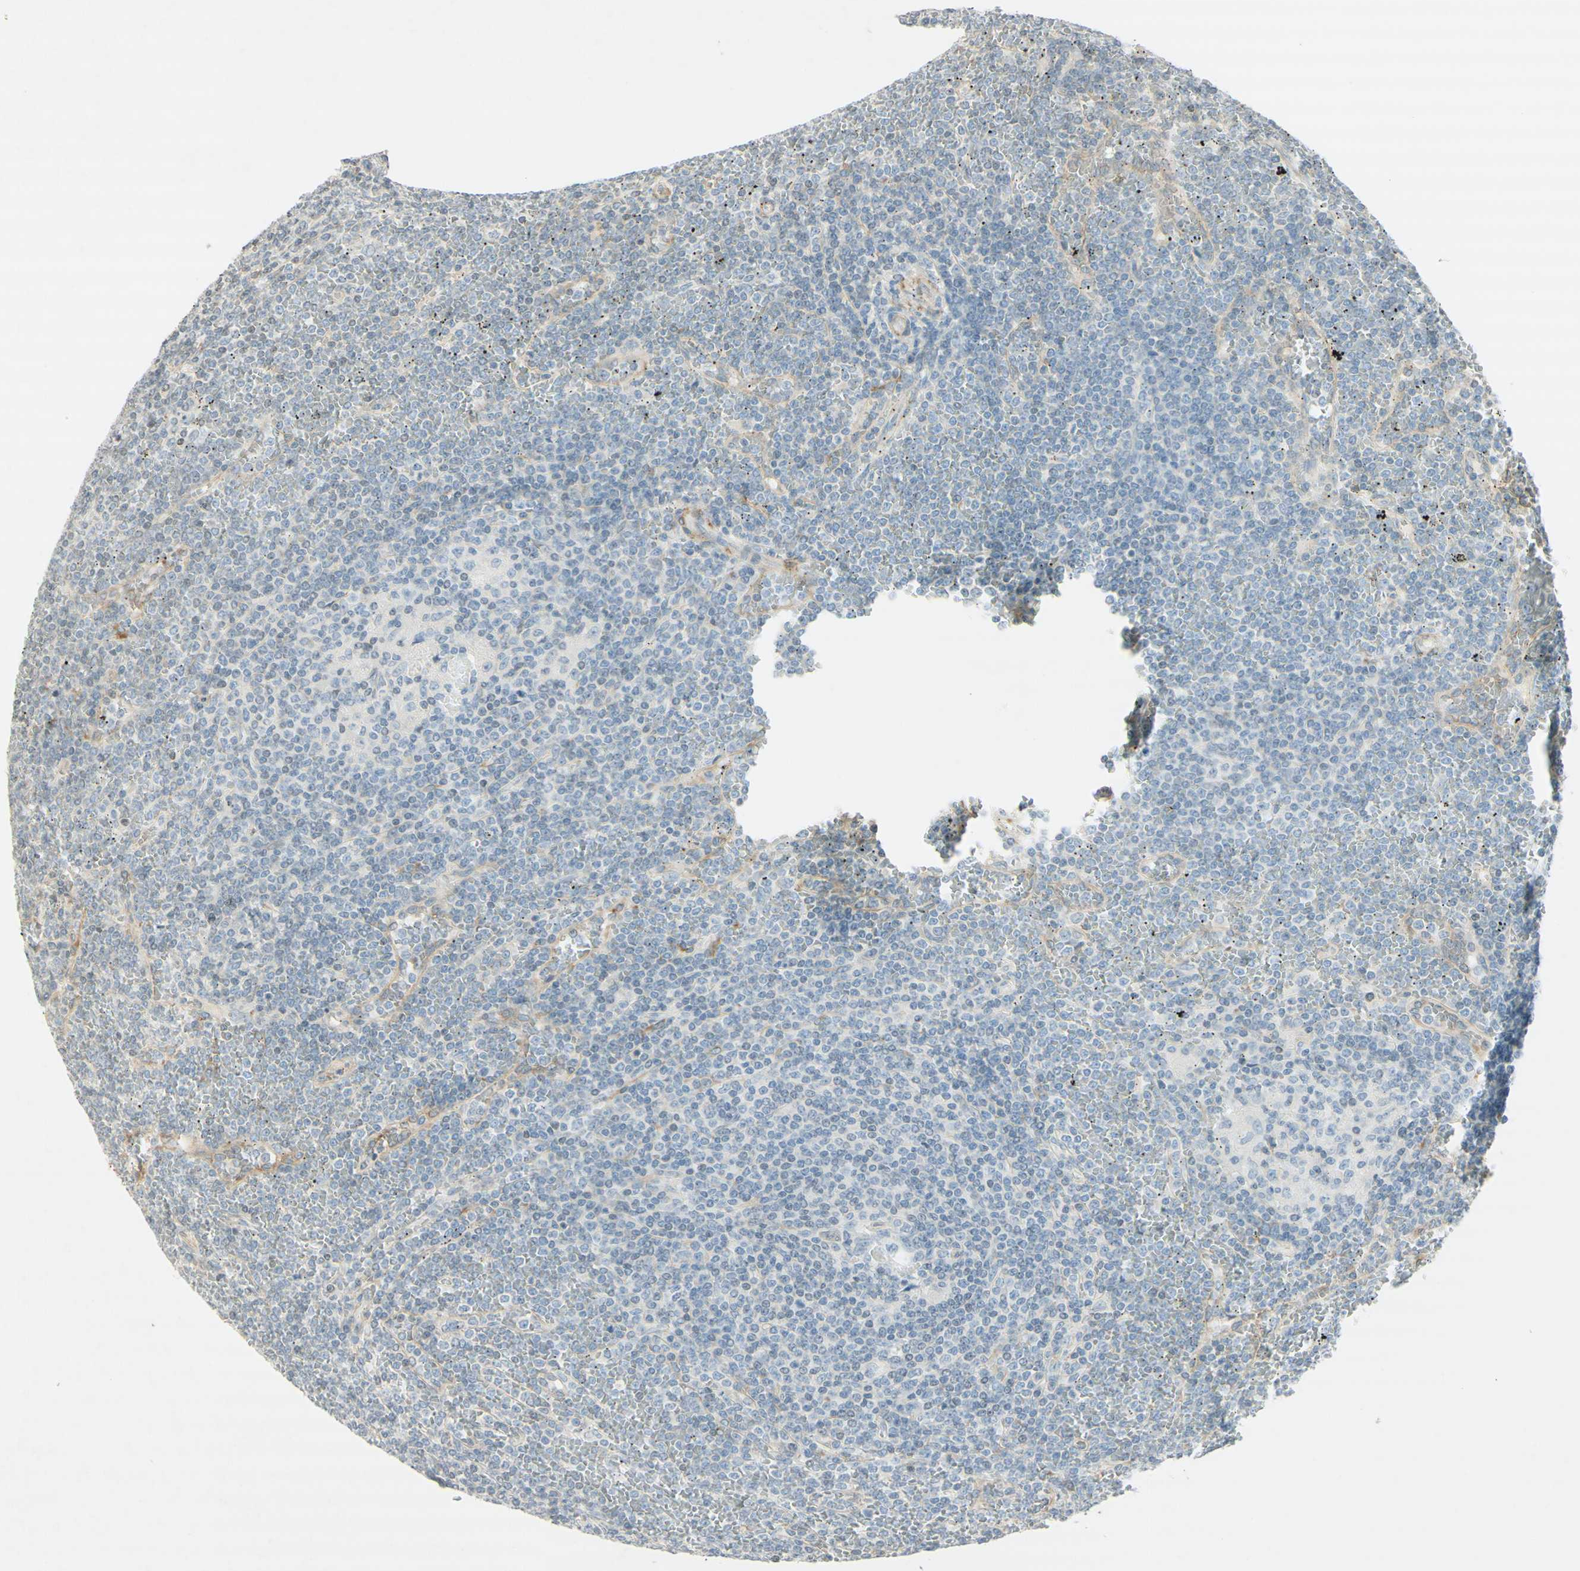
{"staining": {"intensity": "negative", "quantity": "none", "location": "none"}, "tissue": "lymphoma", "cell_type": "Tumor cells", "image_type": "cancer", "snomed": [{"axis": "morphology", "description": "Malignant lymphoma, non-Hodgkin's type, Low grade"}, {"axis": "topography", "description": "Spleen"}], "caption": "Tumor cells are negative for protein expression in human low-grade malignant lymphoma, non-Hodgkin's type. Brightfield microscopy of IHC stained with DAB (brown) and hematoxylin (blue), captured at high magnification.", "gene": "MAP1B", "patient": {"sex": "female", "age": 19}}